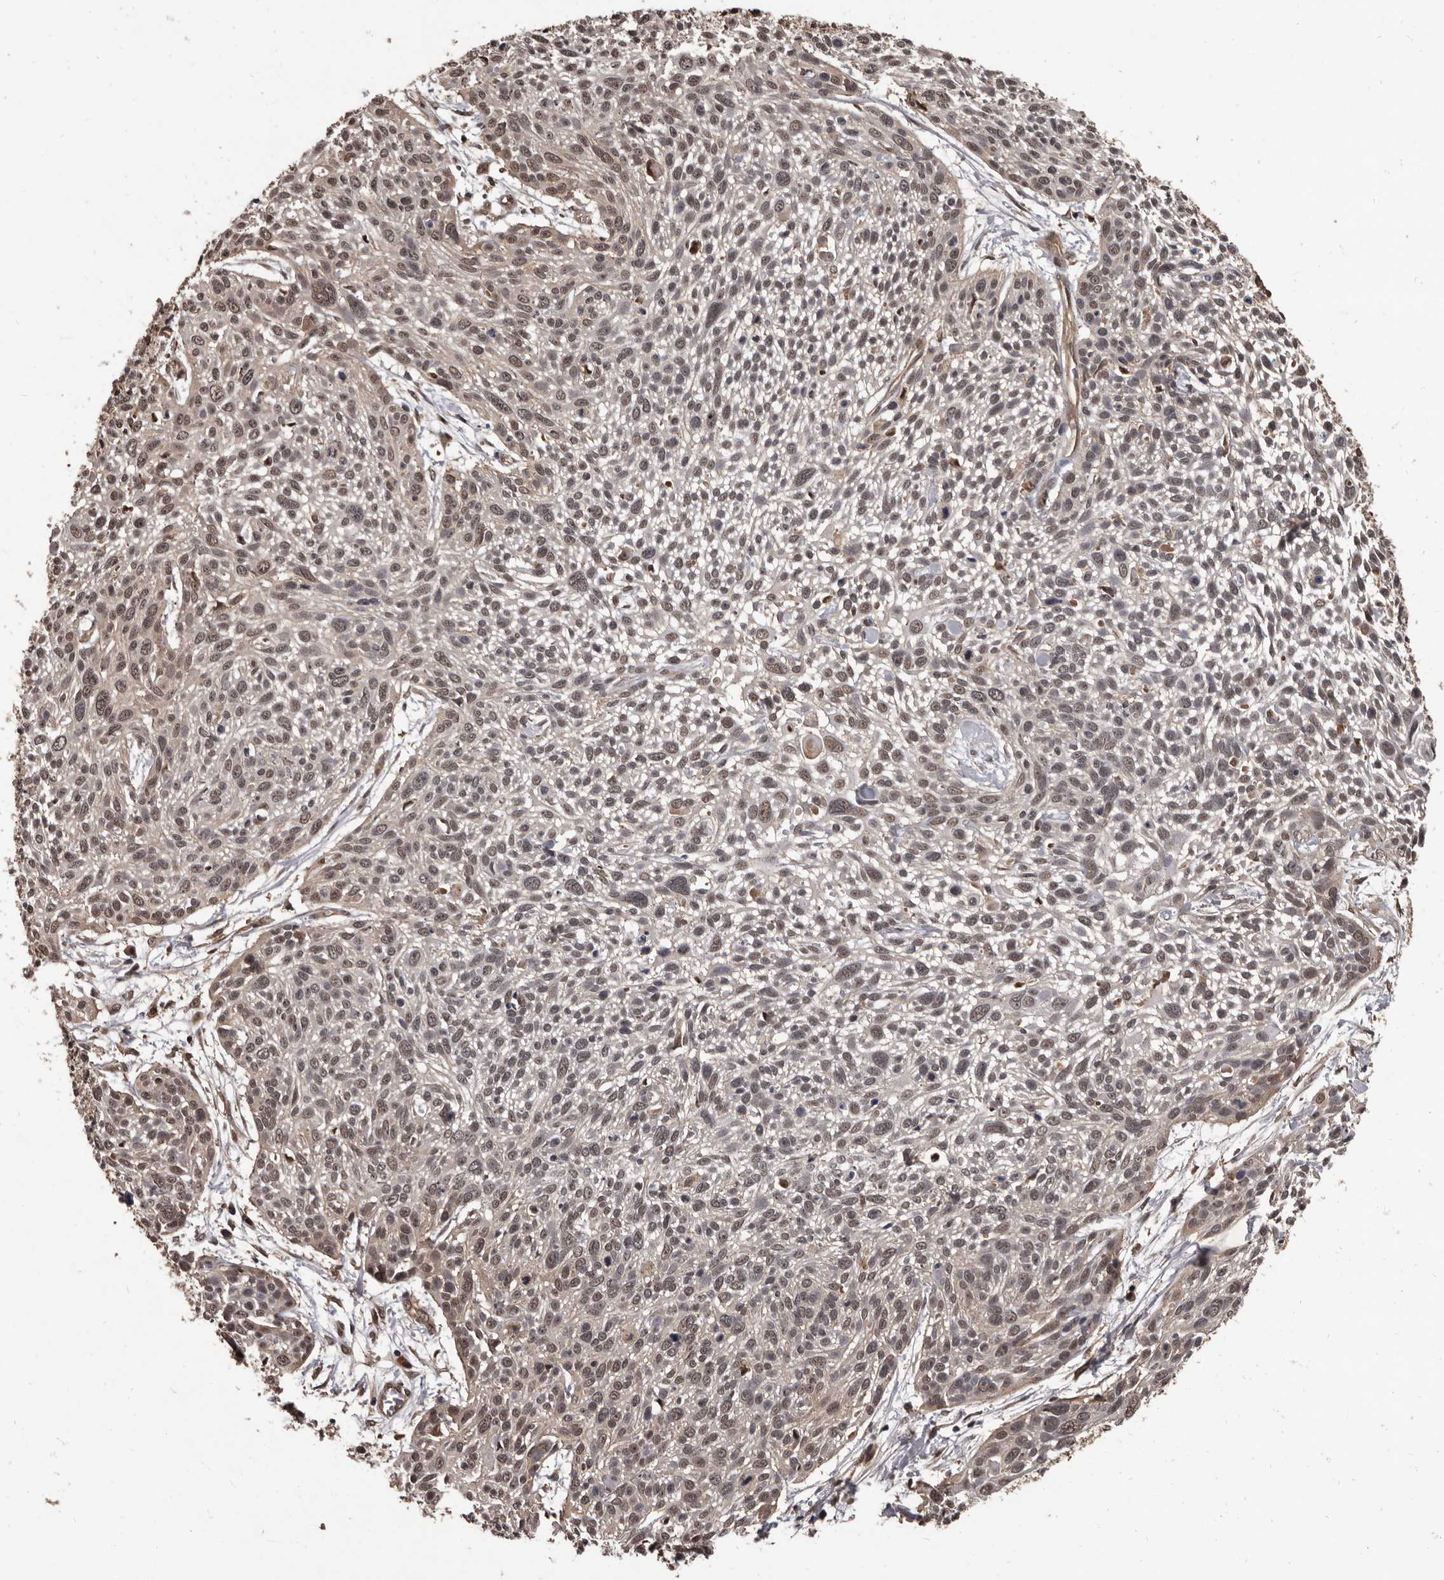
{"staining": {"intensity": "weak", "quantity": ">75%", "location": "nuclear"}, "tissue": "cervical cancer", "cell_type": "Tumor cells", "image_type": "cancer", "snomed": [{"axis": "morphology", "description": "Squamous cell carcinoma, NOS"}, {"axis": "topography", "description": "Cervix"}], "caption": "Cervical cancer stained for a protein reveals weak nuclear positivity in tumor cells. The protein of interest is shown in brown color, while the nuclei are stained blue.", "gene": "AHR", "patient": {"sex": "female", "age": 51}}